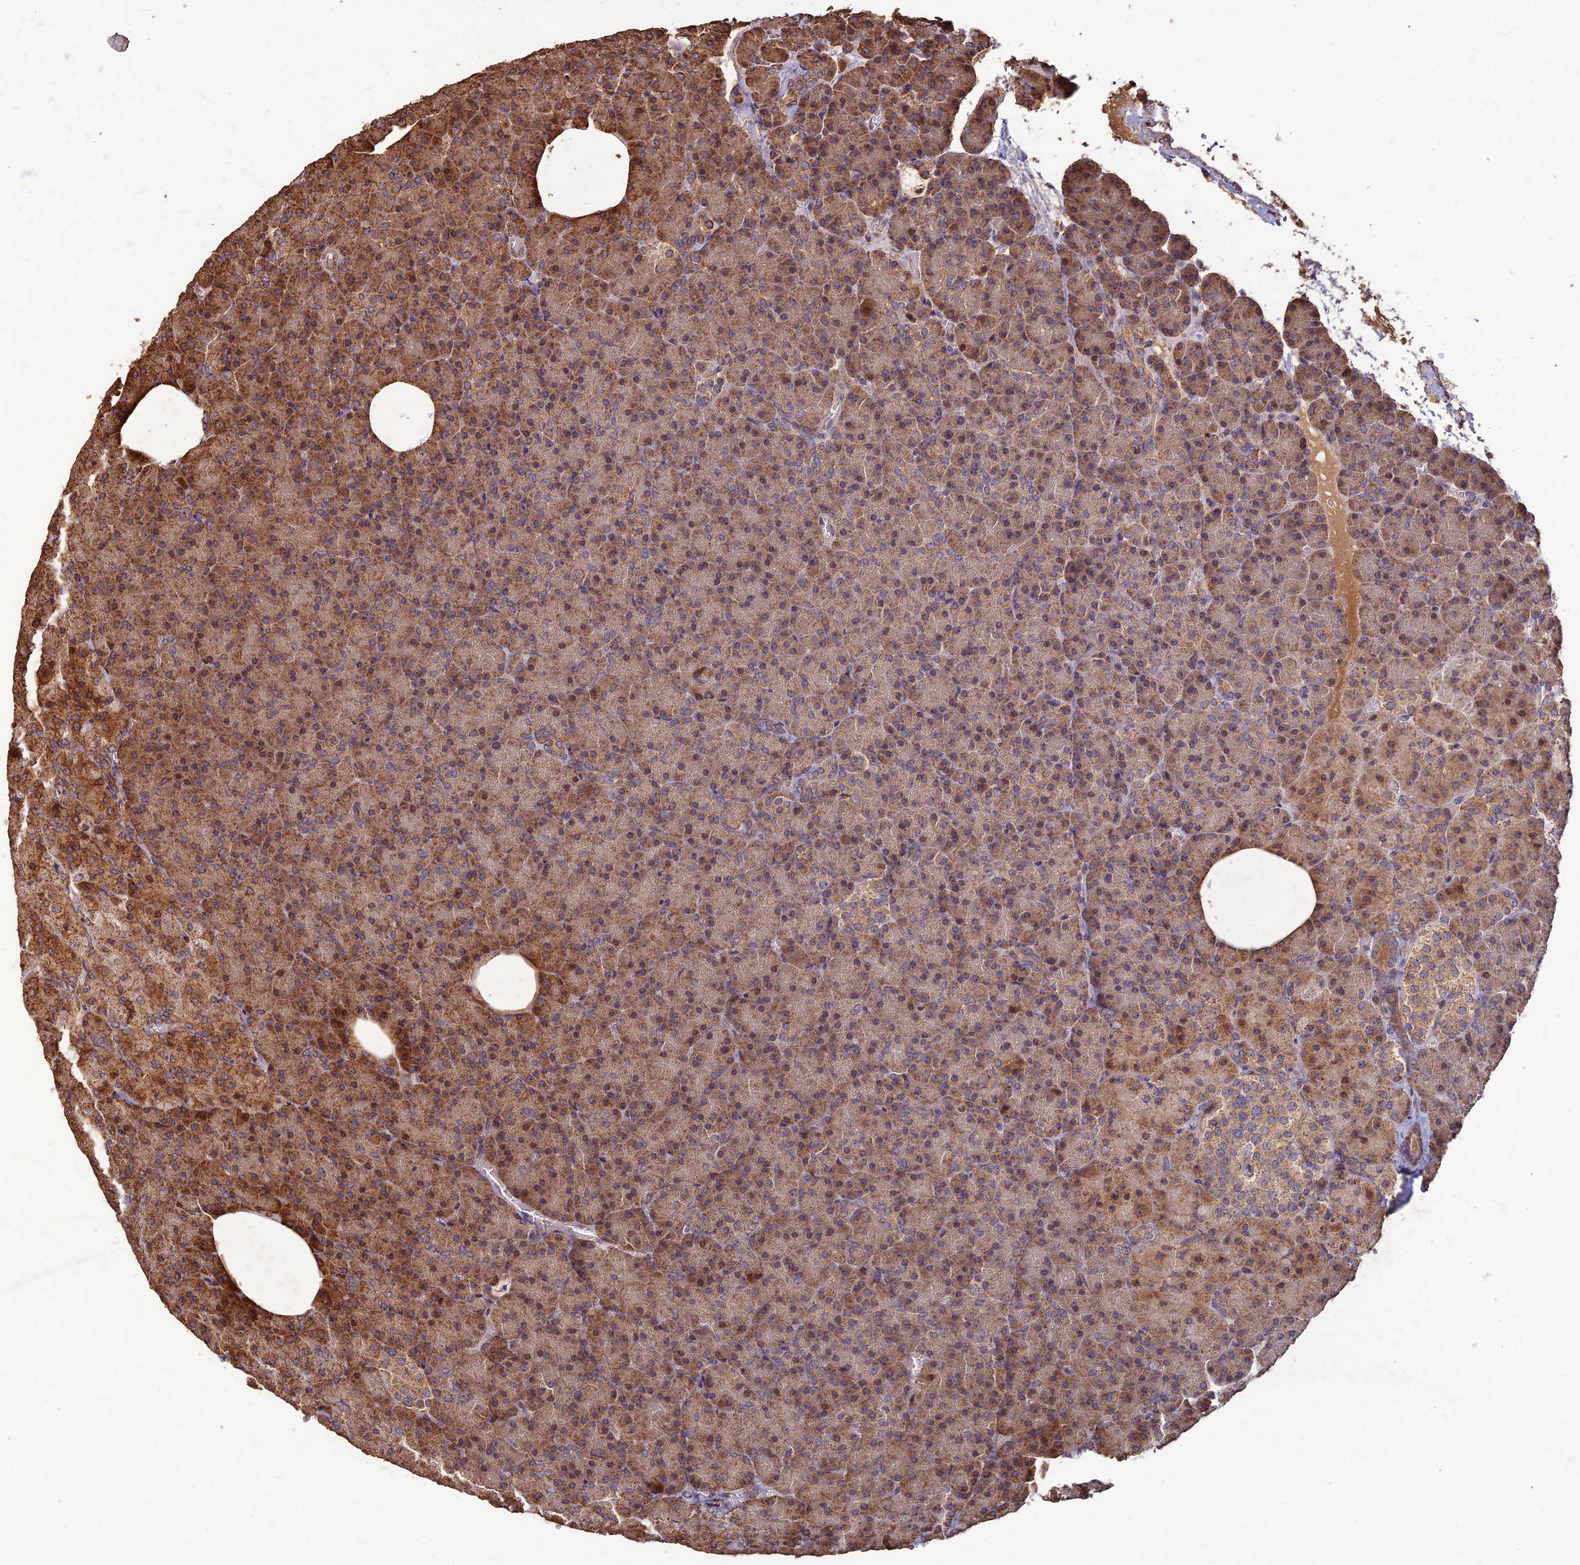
{"staining": {"intensity": "moderate", "quantity": ">75%", "location": "cytoplasmic/membranous"}, "tissue": "pancreas", "cell_type": "Exocrine glandular cells", "image_type": "normal", "snomed": [{"axis": "morphology", "description": "Normal tissue, NOS"}, {"axis": "morphology", "description": "Carcinoid, malignant, NOS"}, {"axis": "topography", "description": "Pancreas"}], "caption": "The image displays staining of normal pancreas, revealing moderate cytoplasmic/membranous protein positivity (brown color) within exocrine glandular cells.", "gene": "CORO1C", "patient": {"sex": "female", "age": 35}}